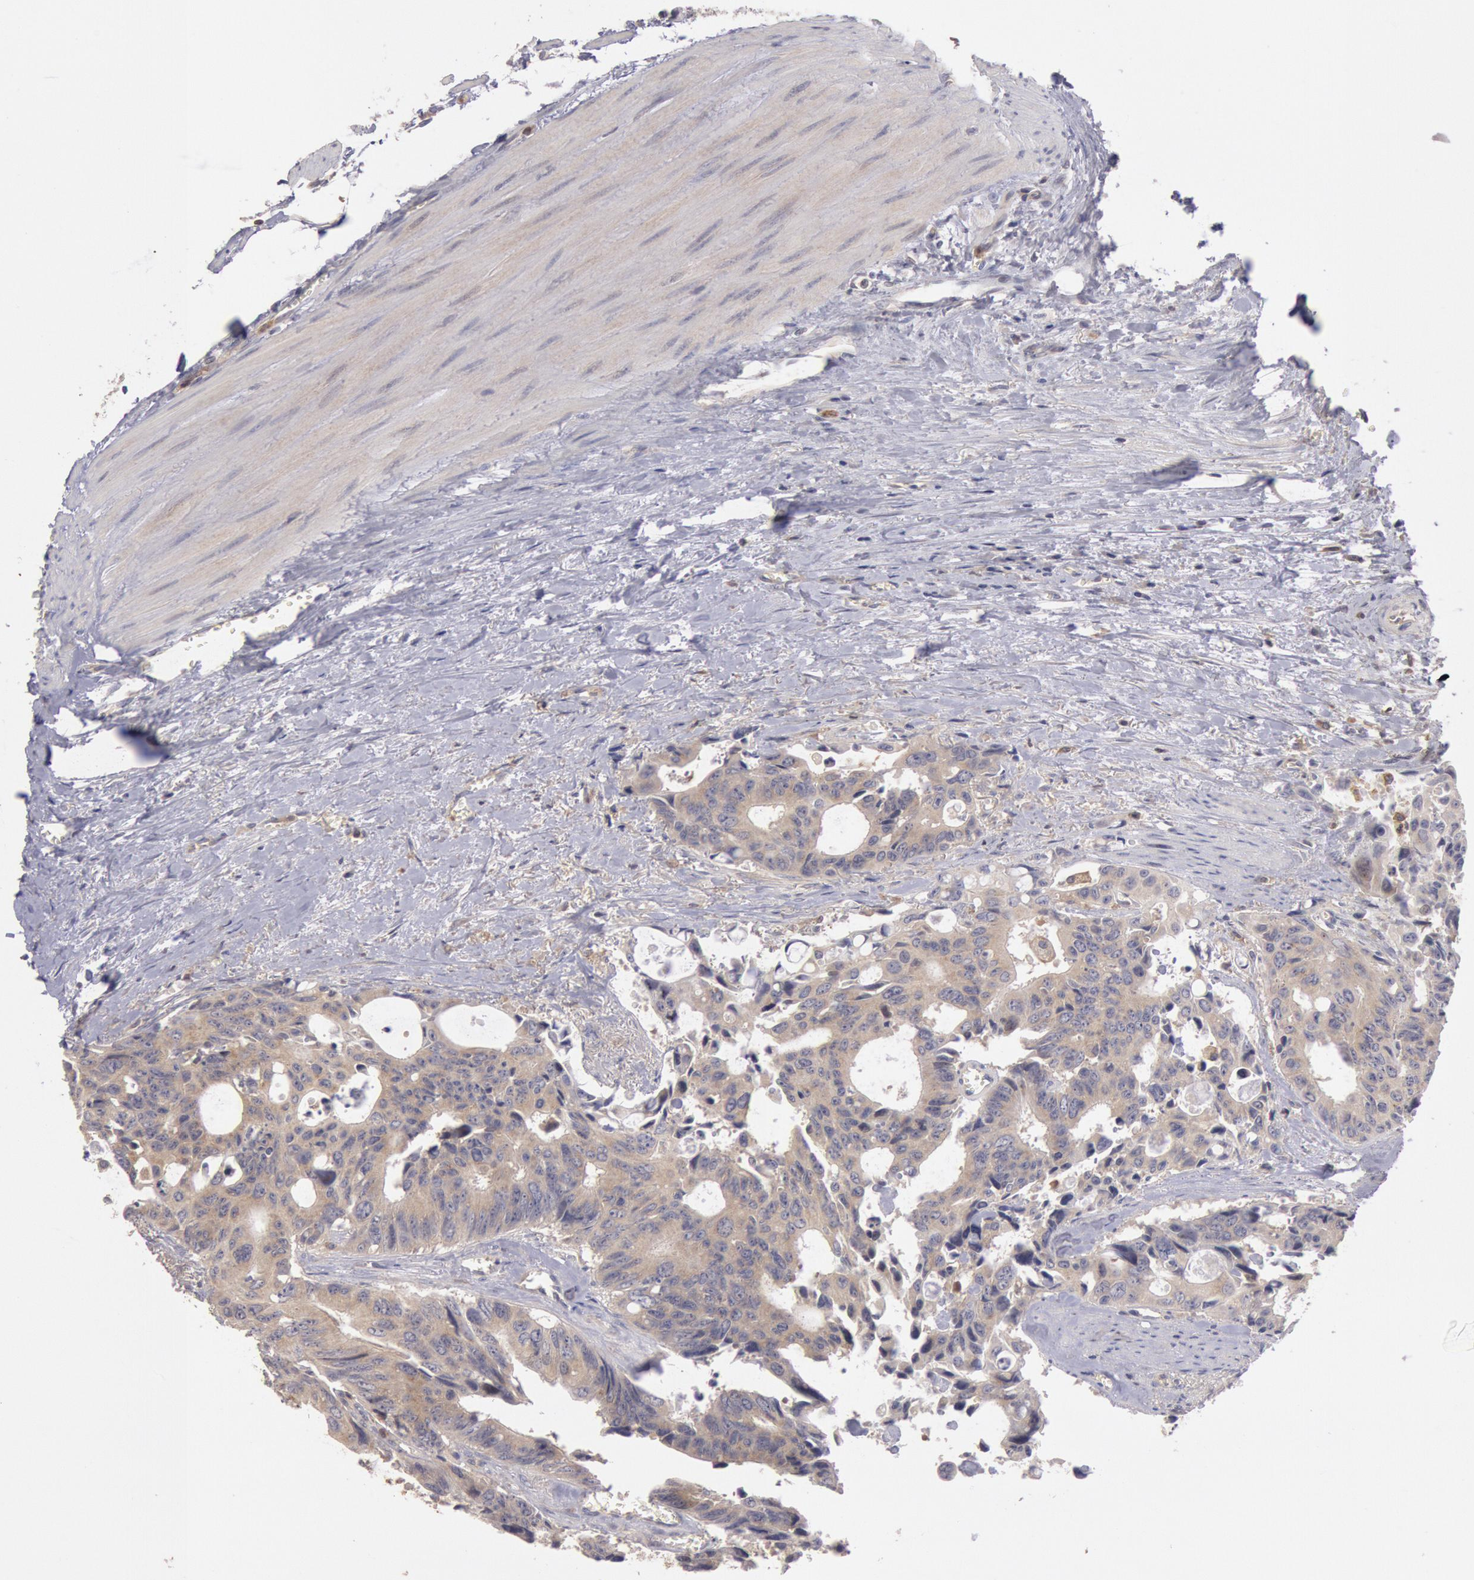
{"staining": {"intensity": "weak", "quantity": ">75%", "location": "cytoplasmic/membranous"}, "tissue": "colorectal cancer", "cell_type": "Tumor cells", "image_type": "cancer", "snomed": [{"axis": "morphology", "description": "Adenocarcinoma, NOS"}, {"axis": "topography", "description": "Rectum"}], "caption": "A low amount of weak cytoplasmic/membranous staining is present in approximately >75% of tumor cells in colorectal cancer tissue.", "gene": "PIK3R1", "patient": {"sex": "male", "age": 76}}